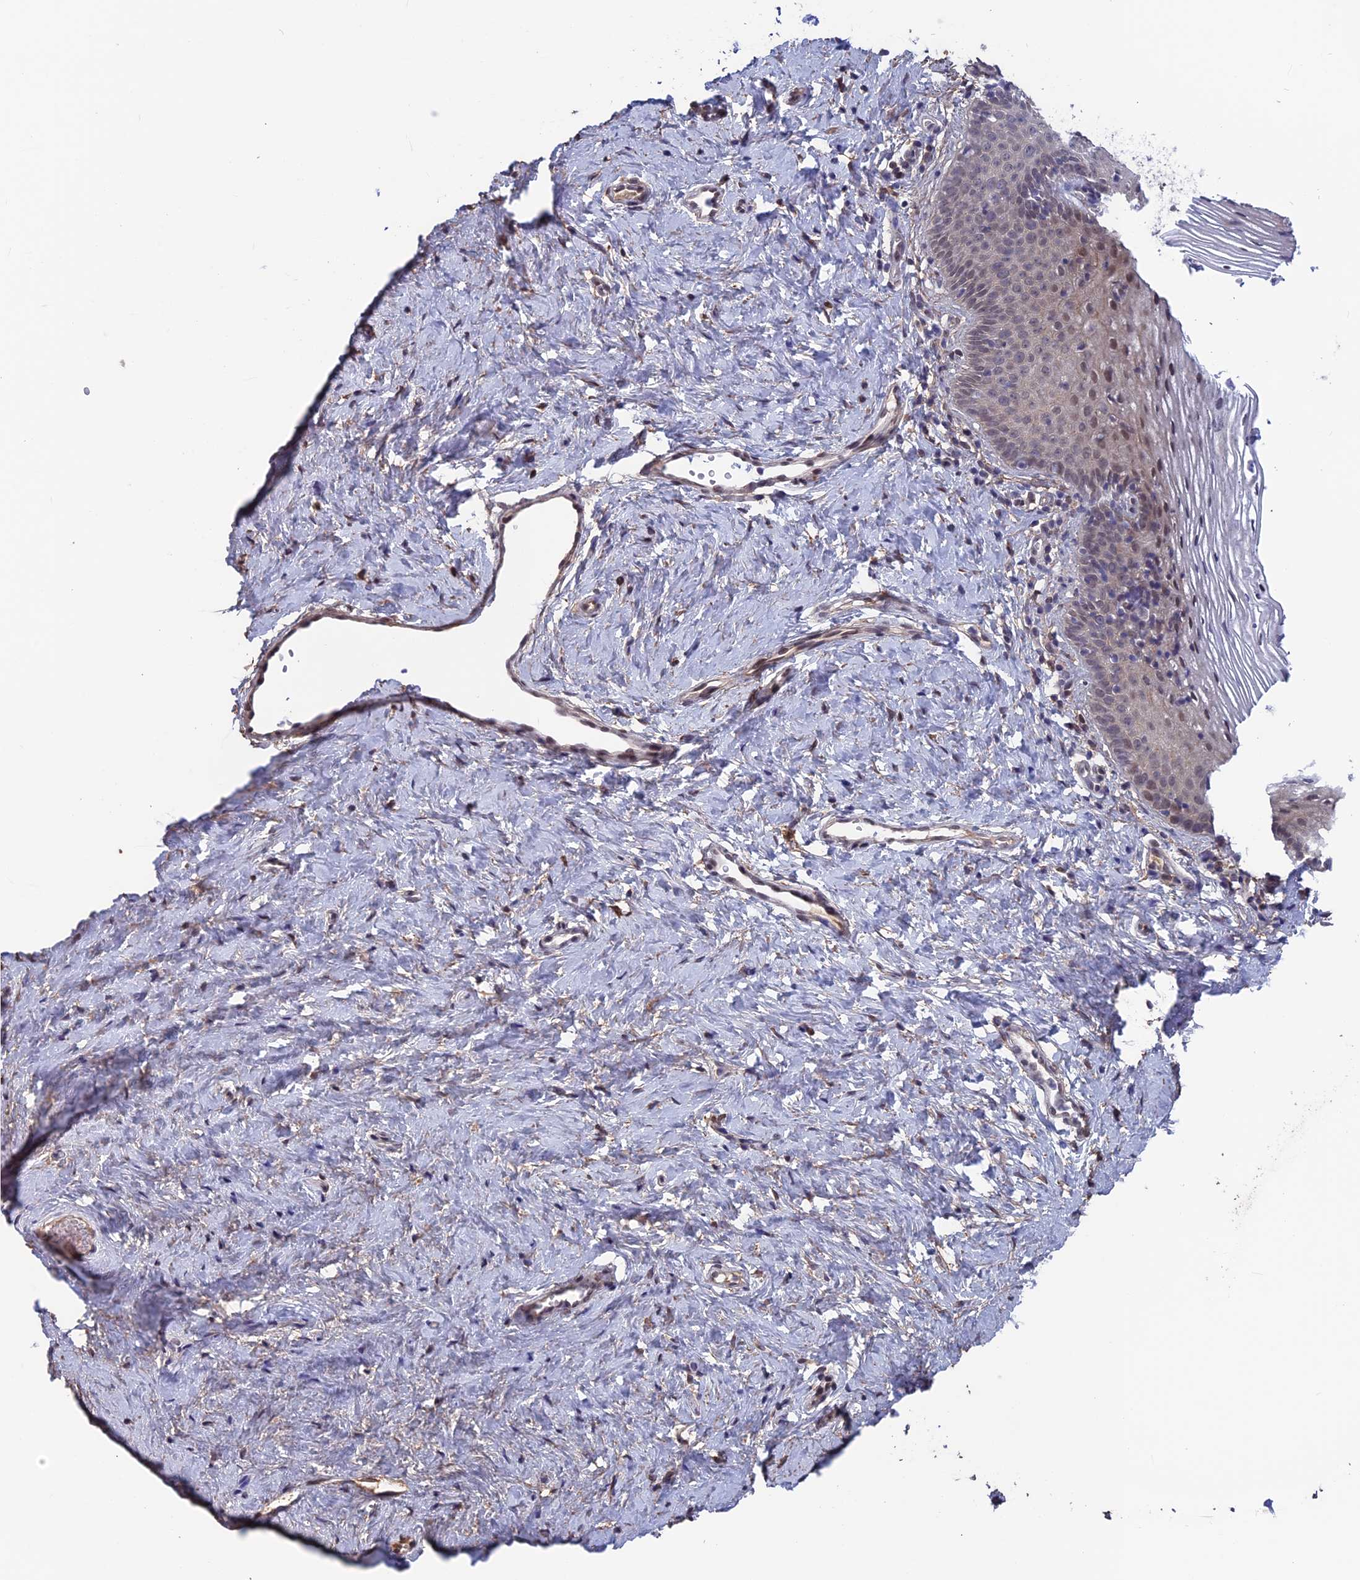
{"staining": {"intensity": "weak", "quantity": "<25%", "location": "nuclear"}, "tissue": "vagina", "cell_type": "Squamous epithelial cells", "image_type": "normal", "snomed": [{"axis": "morphology", "description": "Normal tissue, NOS"}, {"axis": "topography", "description": "Vagina"}], "caption": "The micrograph reveals no staining of squamous epithelial cells in benign vagina.", "gene": "FKBPL", "patient": {"sex": "female", "age": 32}}